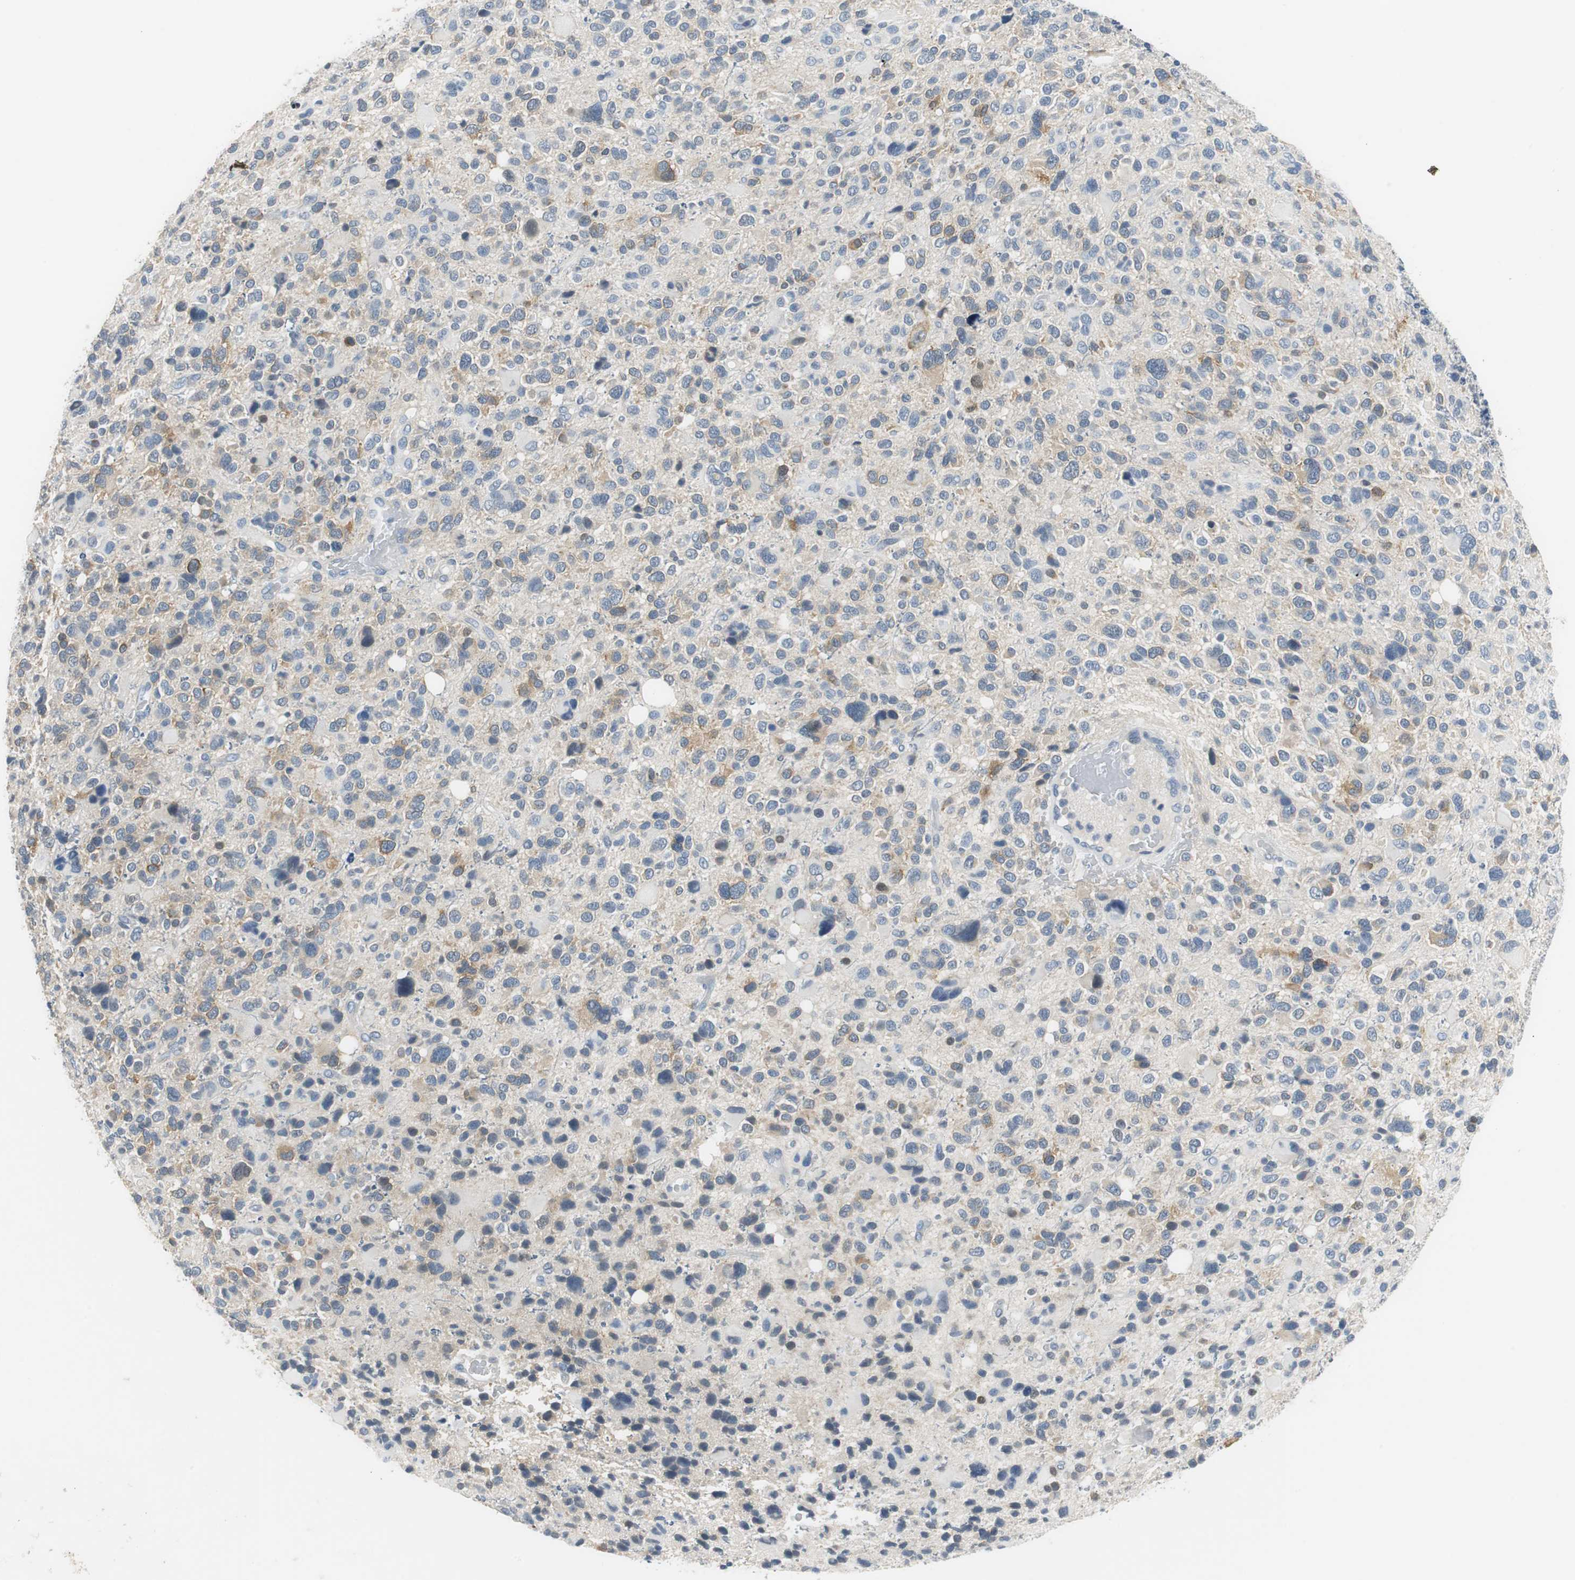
{"staining": {"intensity": "weak", "quantity": "<25%", "location": "cytoplasmic/membranous"}, "tissue": "glioma", "cell_type": "Tumor cells", "image_type": "cancer", "snomed": [{"axis": "morphology", "description": "Glioma, malignant, High grade"}, {"axis": "topography", "description": "Brain"}], "caption": "Tumor cells show no significant staining in glioma.", "gene": "GLCCI1", "patient": {"sex": "male", "age": 48}}